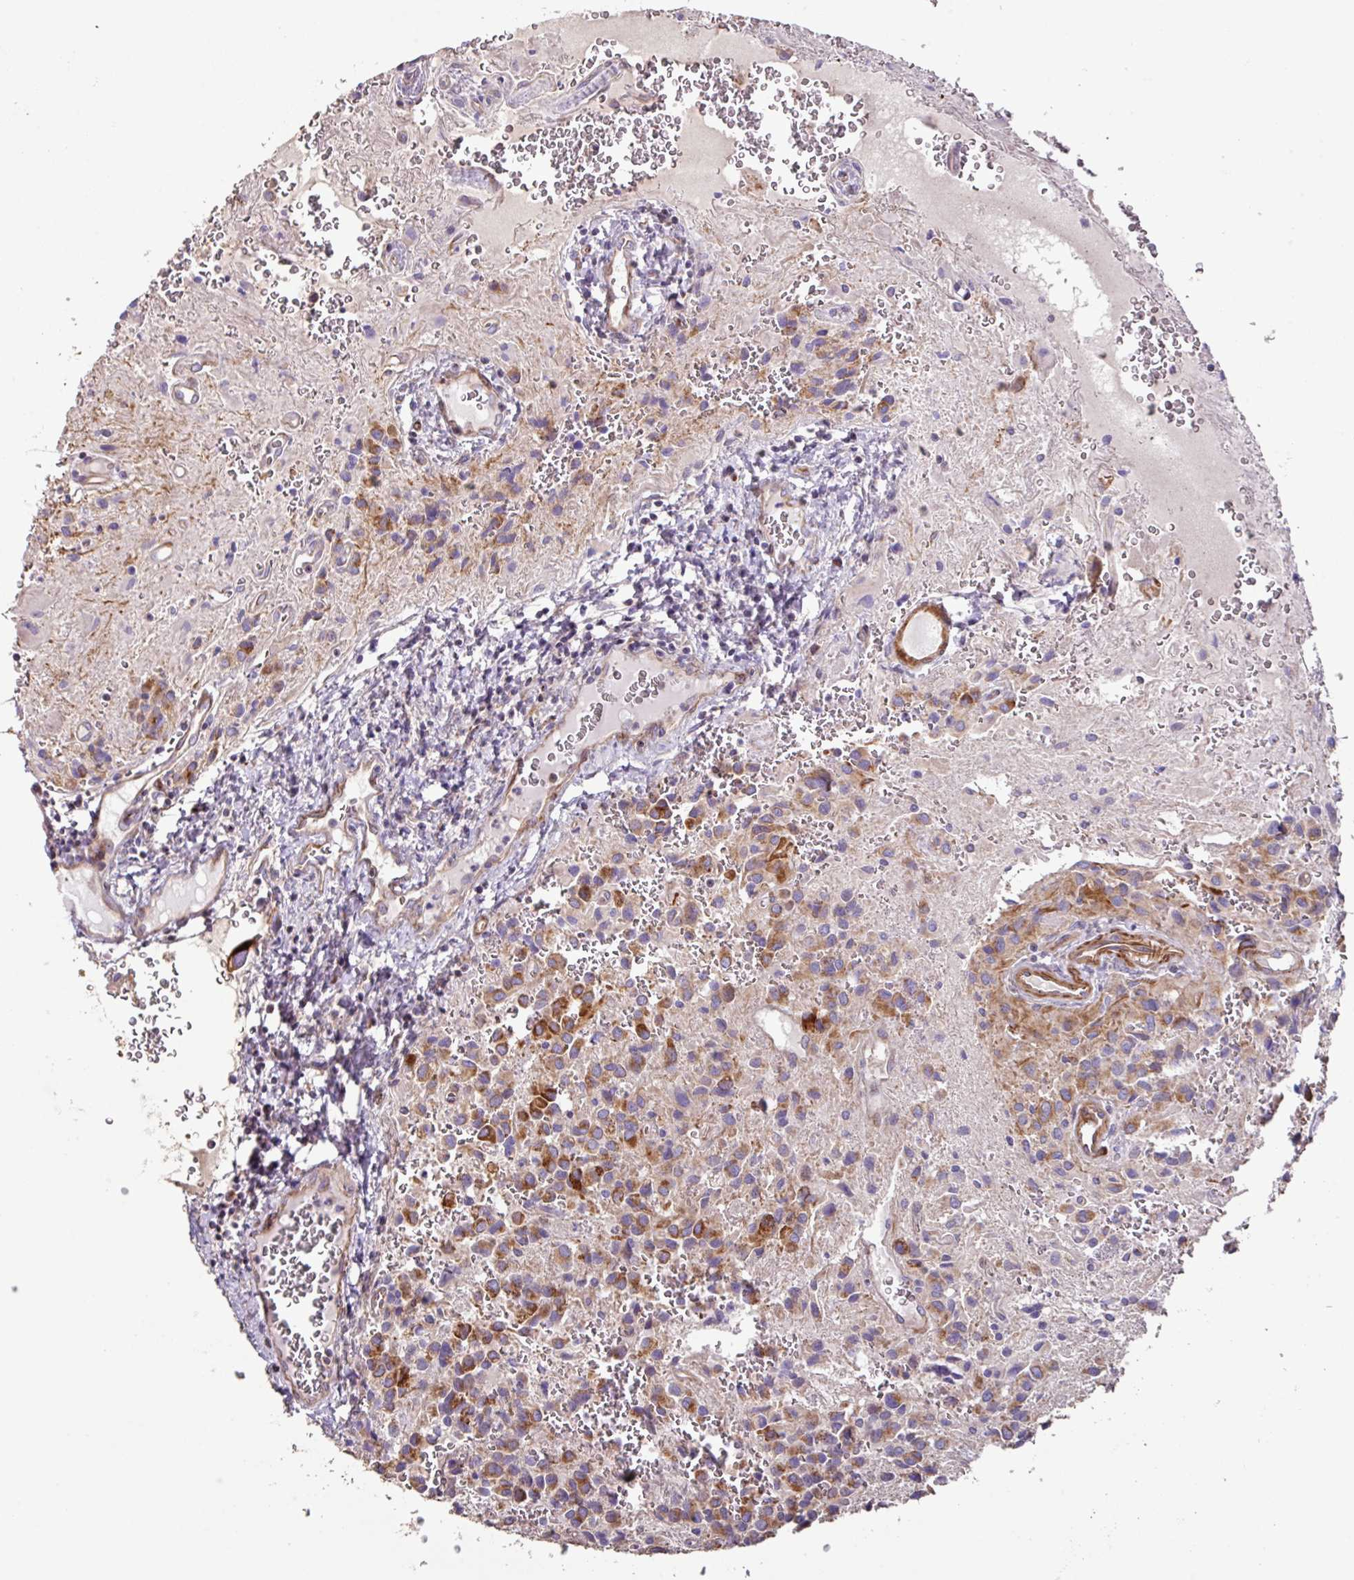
{"staining": {"intensity": "moderate", "quantity": ">75%", "location": "cytoplasmic/membranous"}, "tissue": "glioma", "cell_type": "Tumor cells", "image_type": "cancer", "snomed": [{"axis": "morphology", "description": "Glioma, malignant, Low grade"}, {"axis": "topography", "description": "Brain"}], "caption": "This histopathology image shows IHC staining of glioma, with medium moderate cytoplasmic/membranous staining in about >75% of tumor cells.", "gene": "MRRF", "patient": {"sex": "male", "age": 56}}